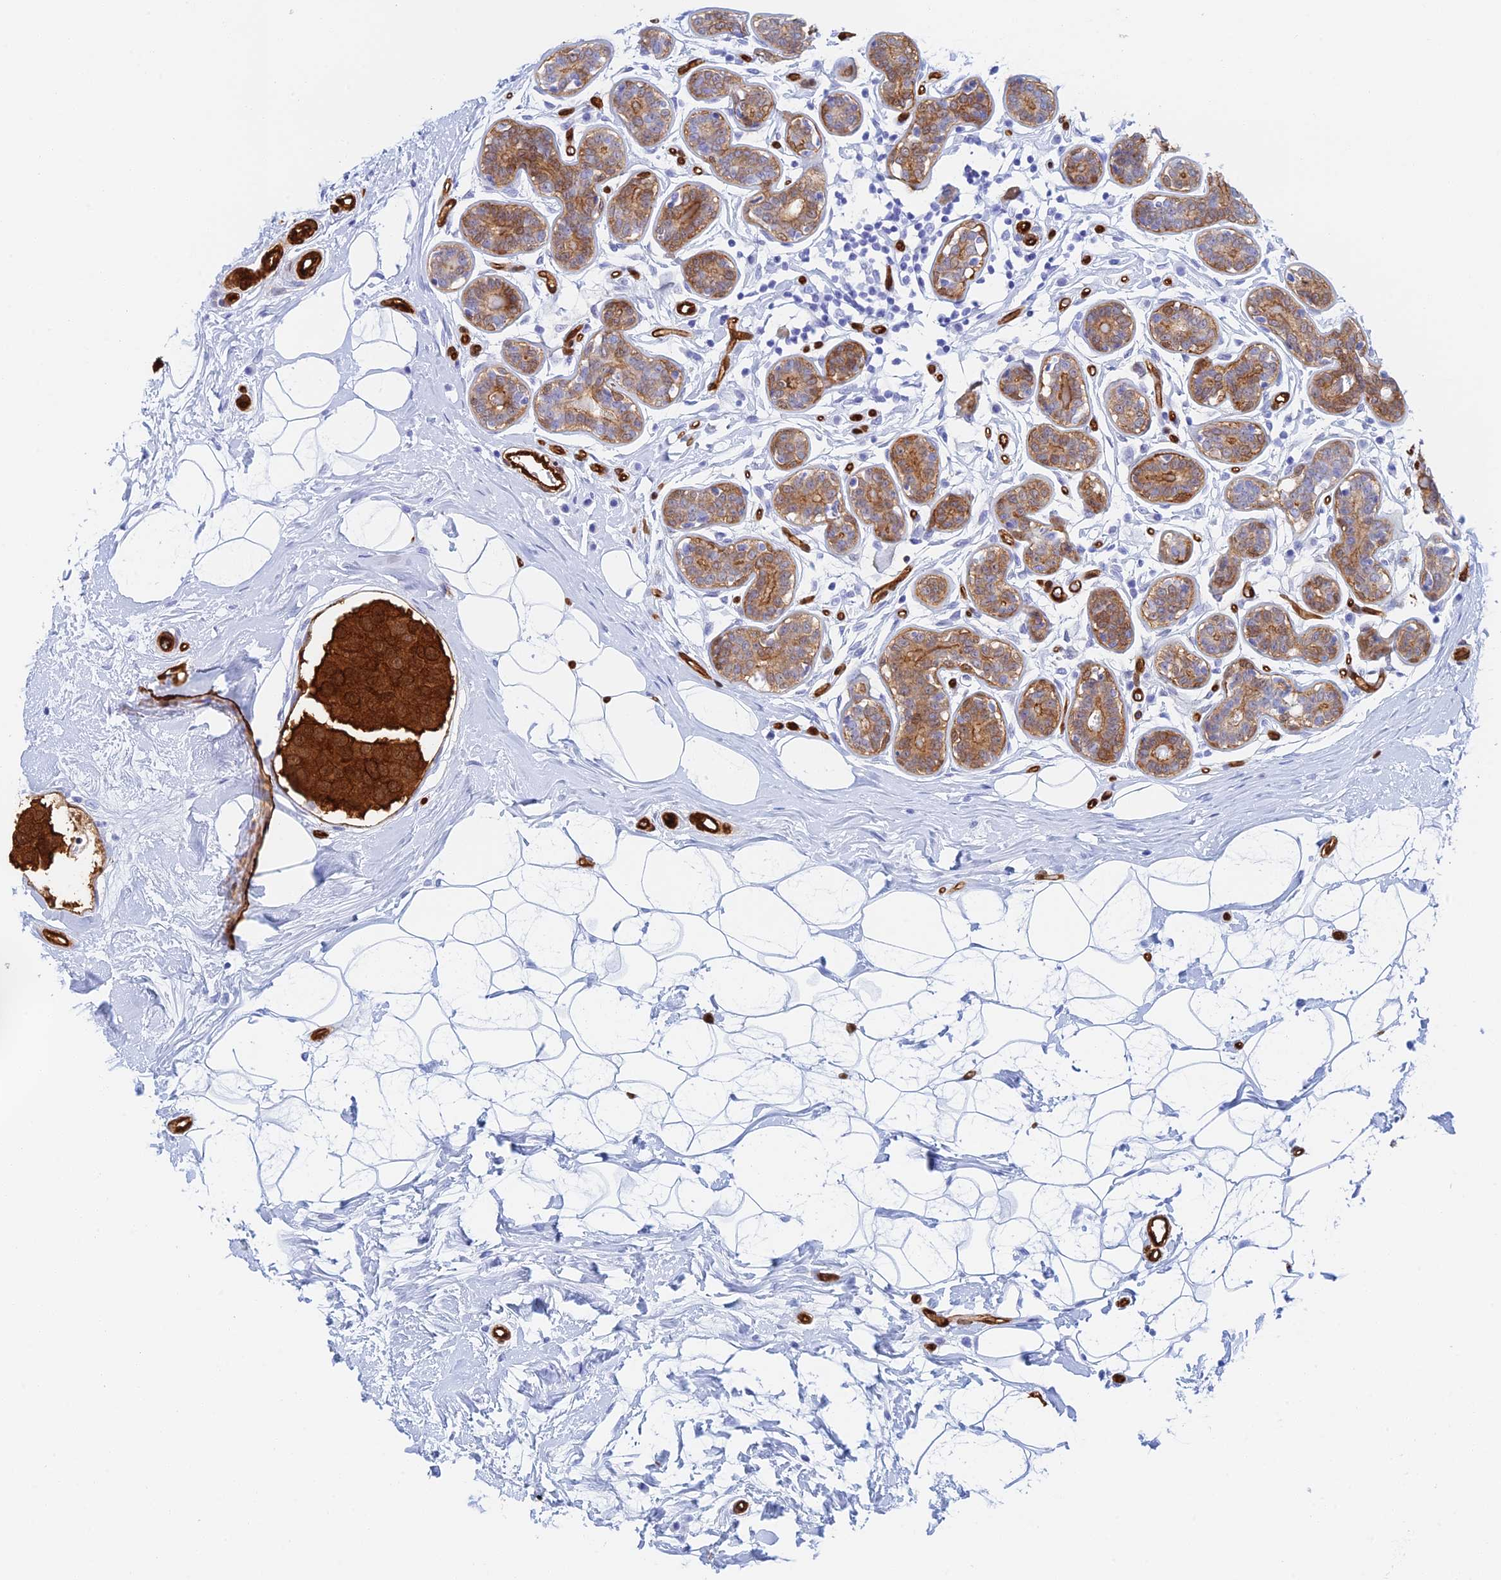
{"staining": {"intensity": "strong", "quantity": ">75%", "location": "cytoplasmic/membranous"}, "tissue": "breast cancer", "cell_type": "Tumor cells", "image_type": "cancer", "snomed": [{"axis": "morphology", "description": "Normal tissue, NOS"}, {"axis": "morphology", "description": "Duct carcinoma"}, {"axis": "topography", "description": "Breast"}], "caption": "A high-resolution histopathology image shows immunohistochemistry staining of breast cancer (intraductal carcinoma), which shows strong cytoplasmic/membranous staining in approximately >75% of tumor cells.", "gene": "CRIP2", "patient": {"sex": "female", "age": 39}}